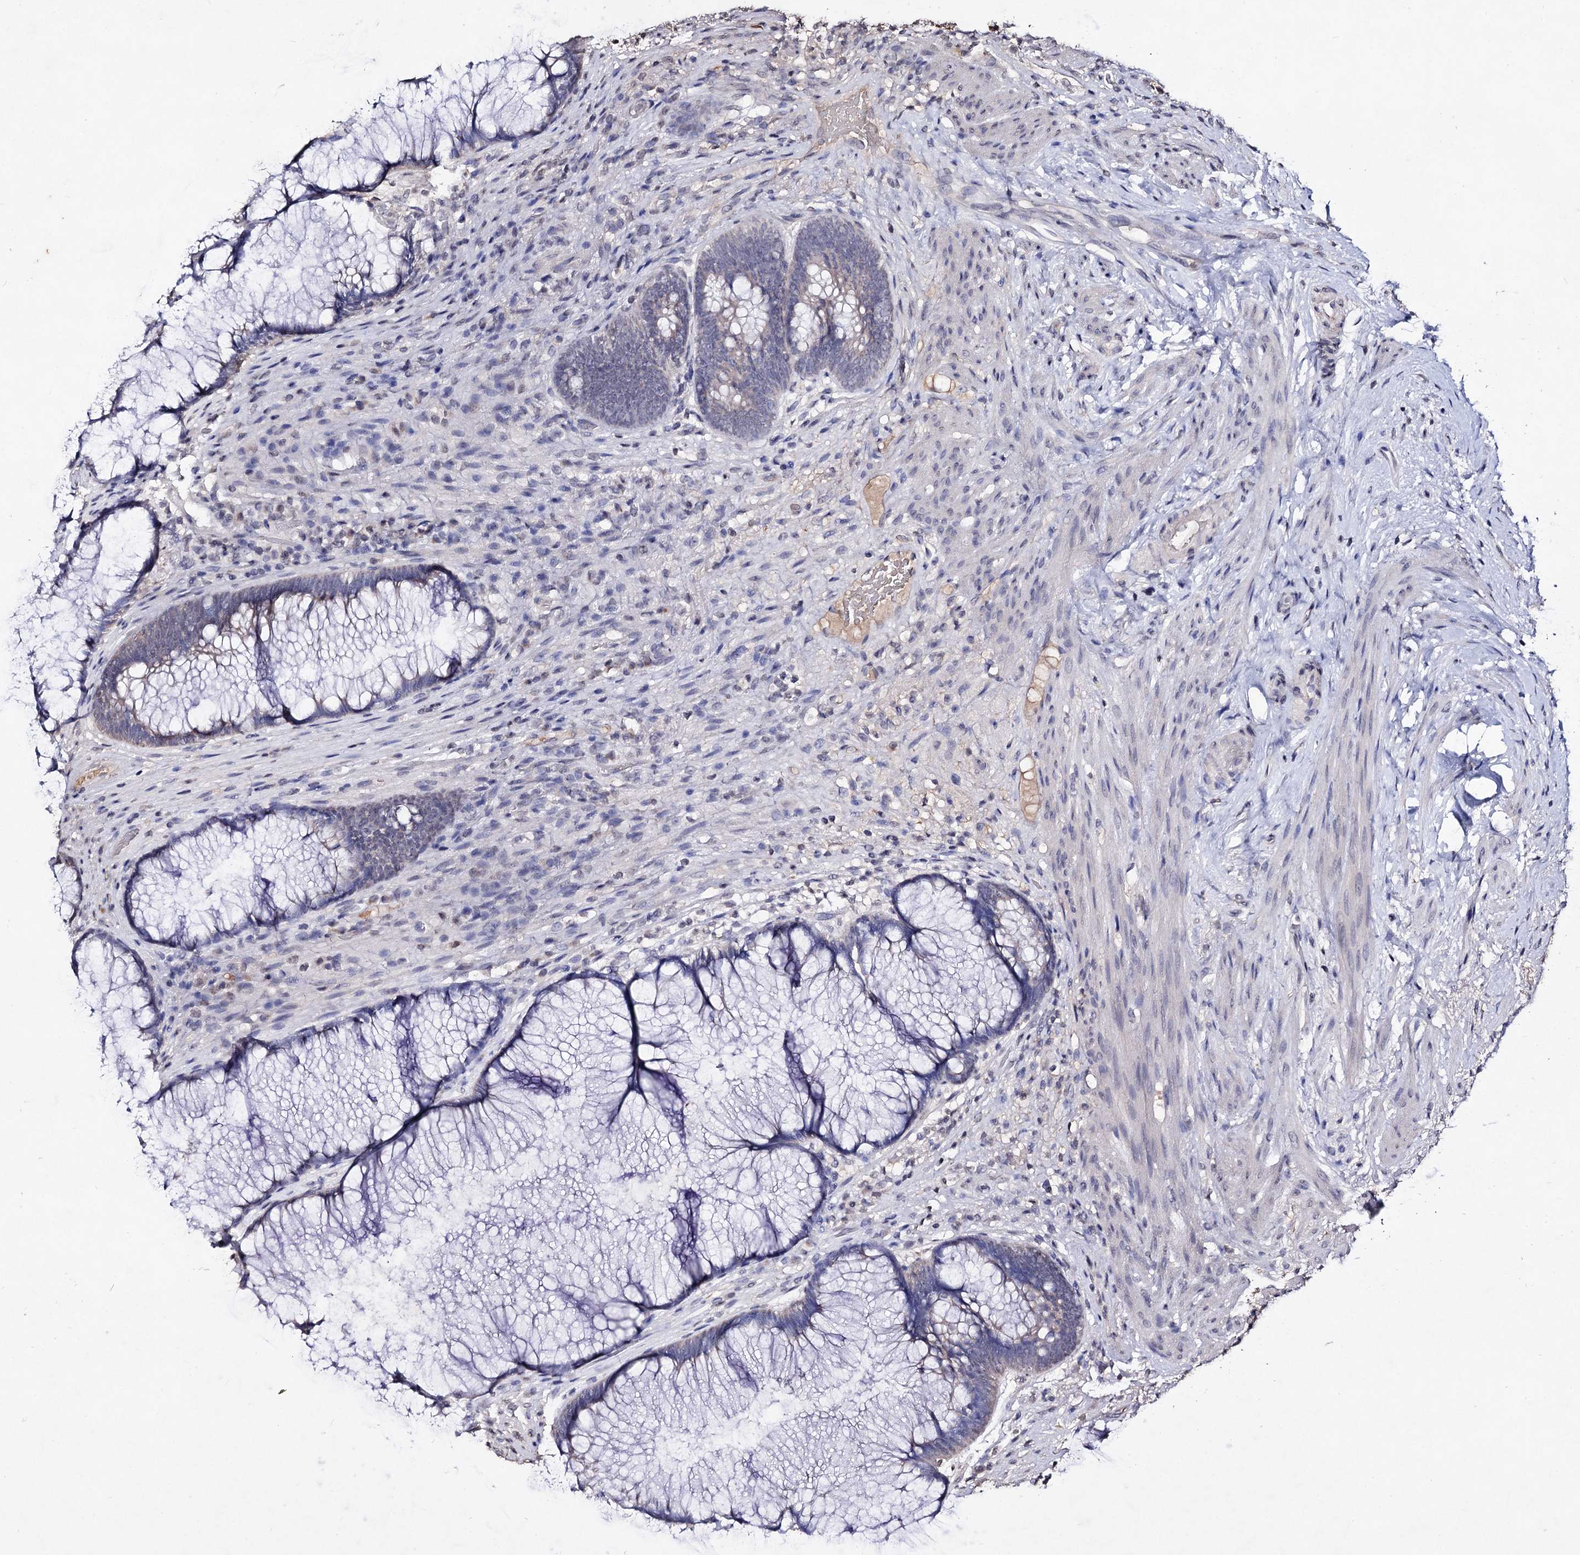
{"staining": {"intensity": "negative", "quantity": "none", "location": "none"}, "tissue": "rectum", "cell_type": "Glandular cells", "image_type": "normal", "snomed": [{"axis": "morphology", "description": "Normal tissue, NOS"}, {"axis": "topography", "description": "Rectum"}], "caption": "Immunohistochemistry (IHC) image of normal rectum stained for a protein (brown), which demonstrates no expression in glandular cells.", "gene": "PLIN1", "patient": {"sex": "male", "age": 51}}